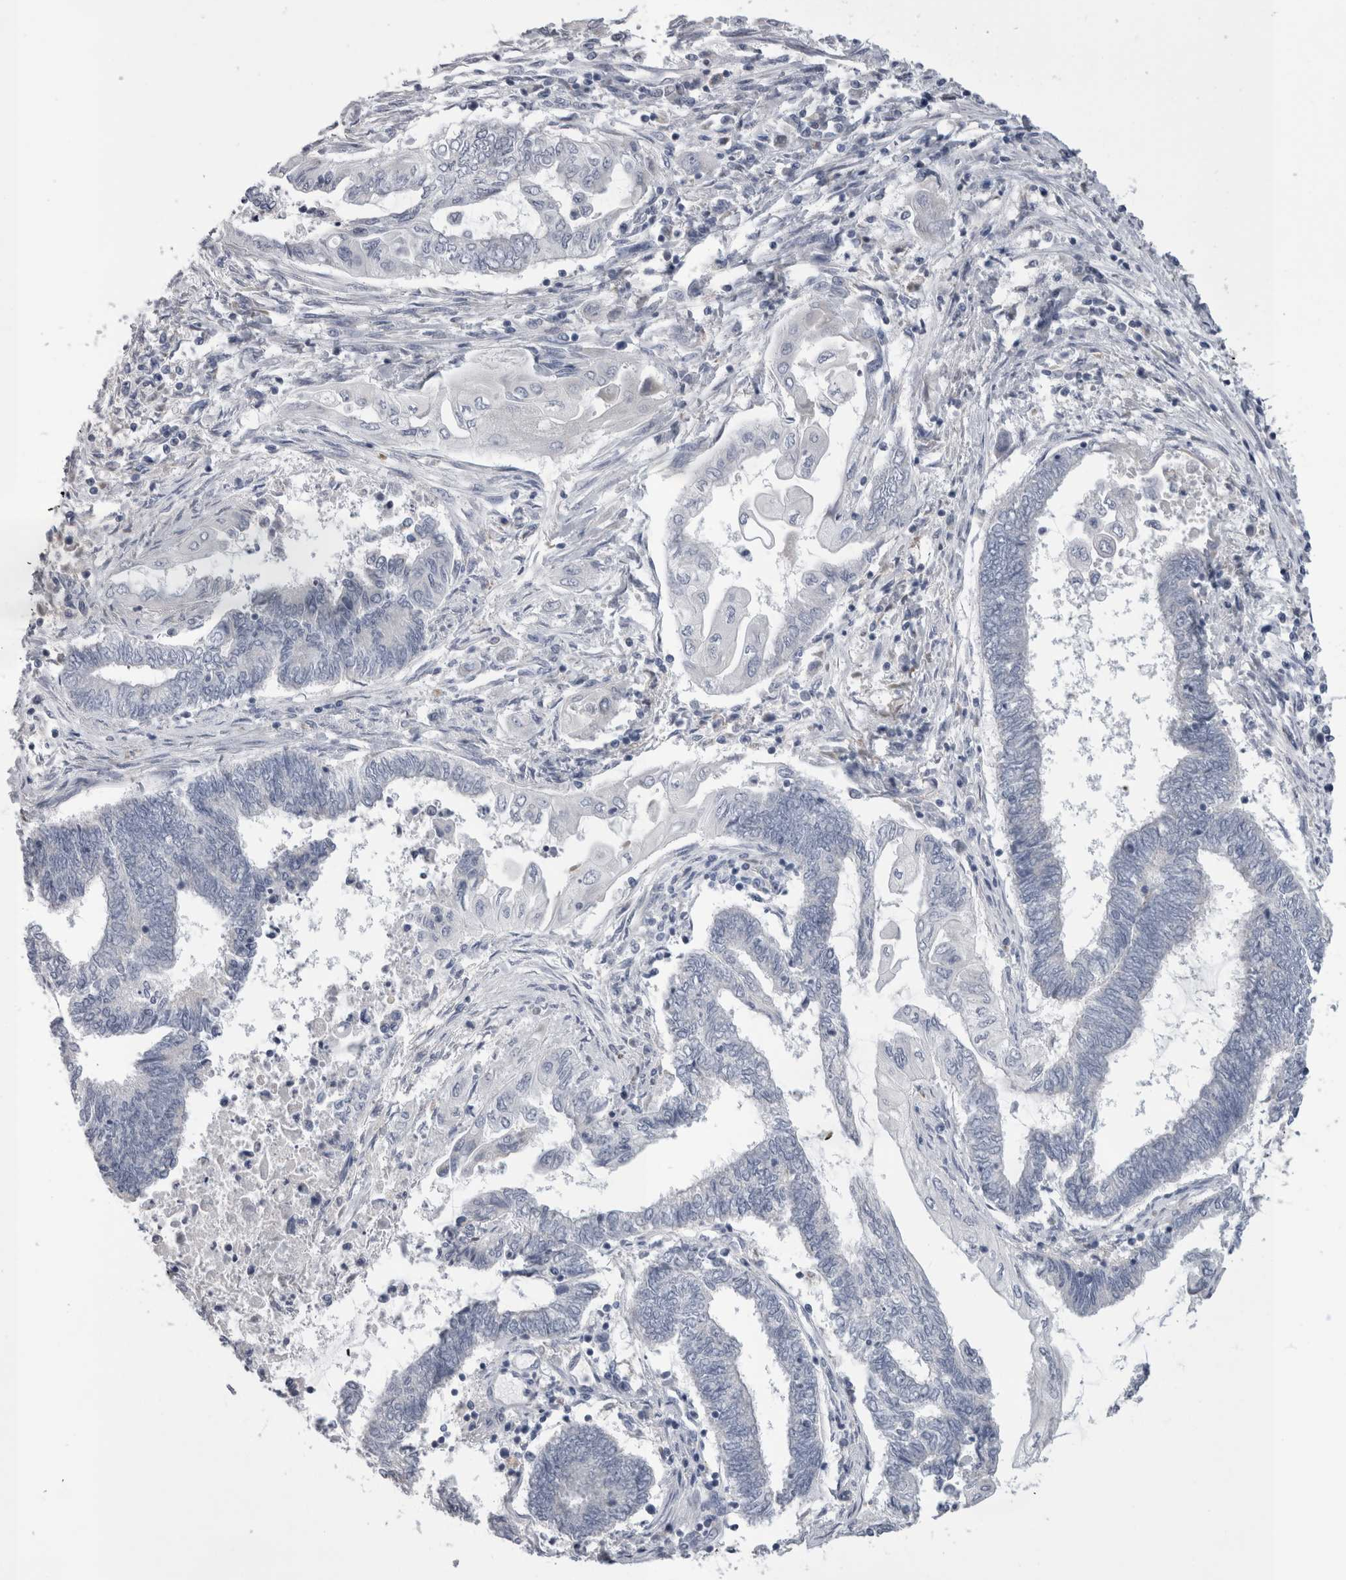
{"staining": {"intensity": "negative", "quantity": "none", "location": "none"}, "tissue": "endometrial cancer", "cell_type": "Tumor cells", "image_type": "cancer", "snomed": [{"axis": "morphology", "description": "Adenocarcinoma, NOS"}, {"axis": "topography", "description": "Uterus"}, {"axis": "topography", "description": "Endometrium"}], "caption": "IHC histopathology image of adenocarcinoma (endometrial) stained for a protein (brown), which displays no expression in tumor cells.", "gene": "DHRS4", "patient": {"sex": "female", "age": 70}}